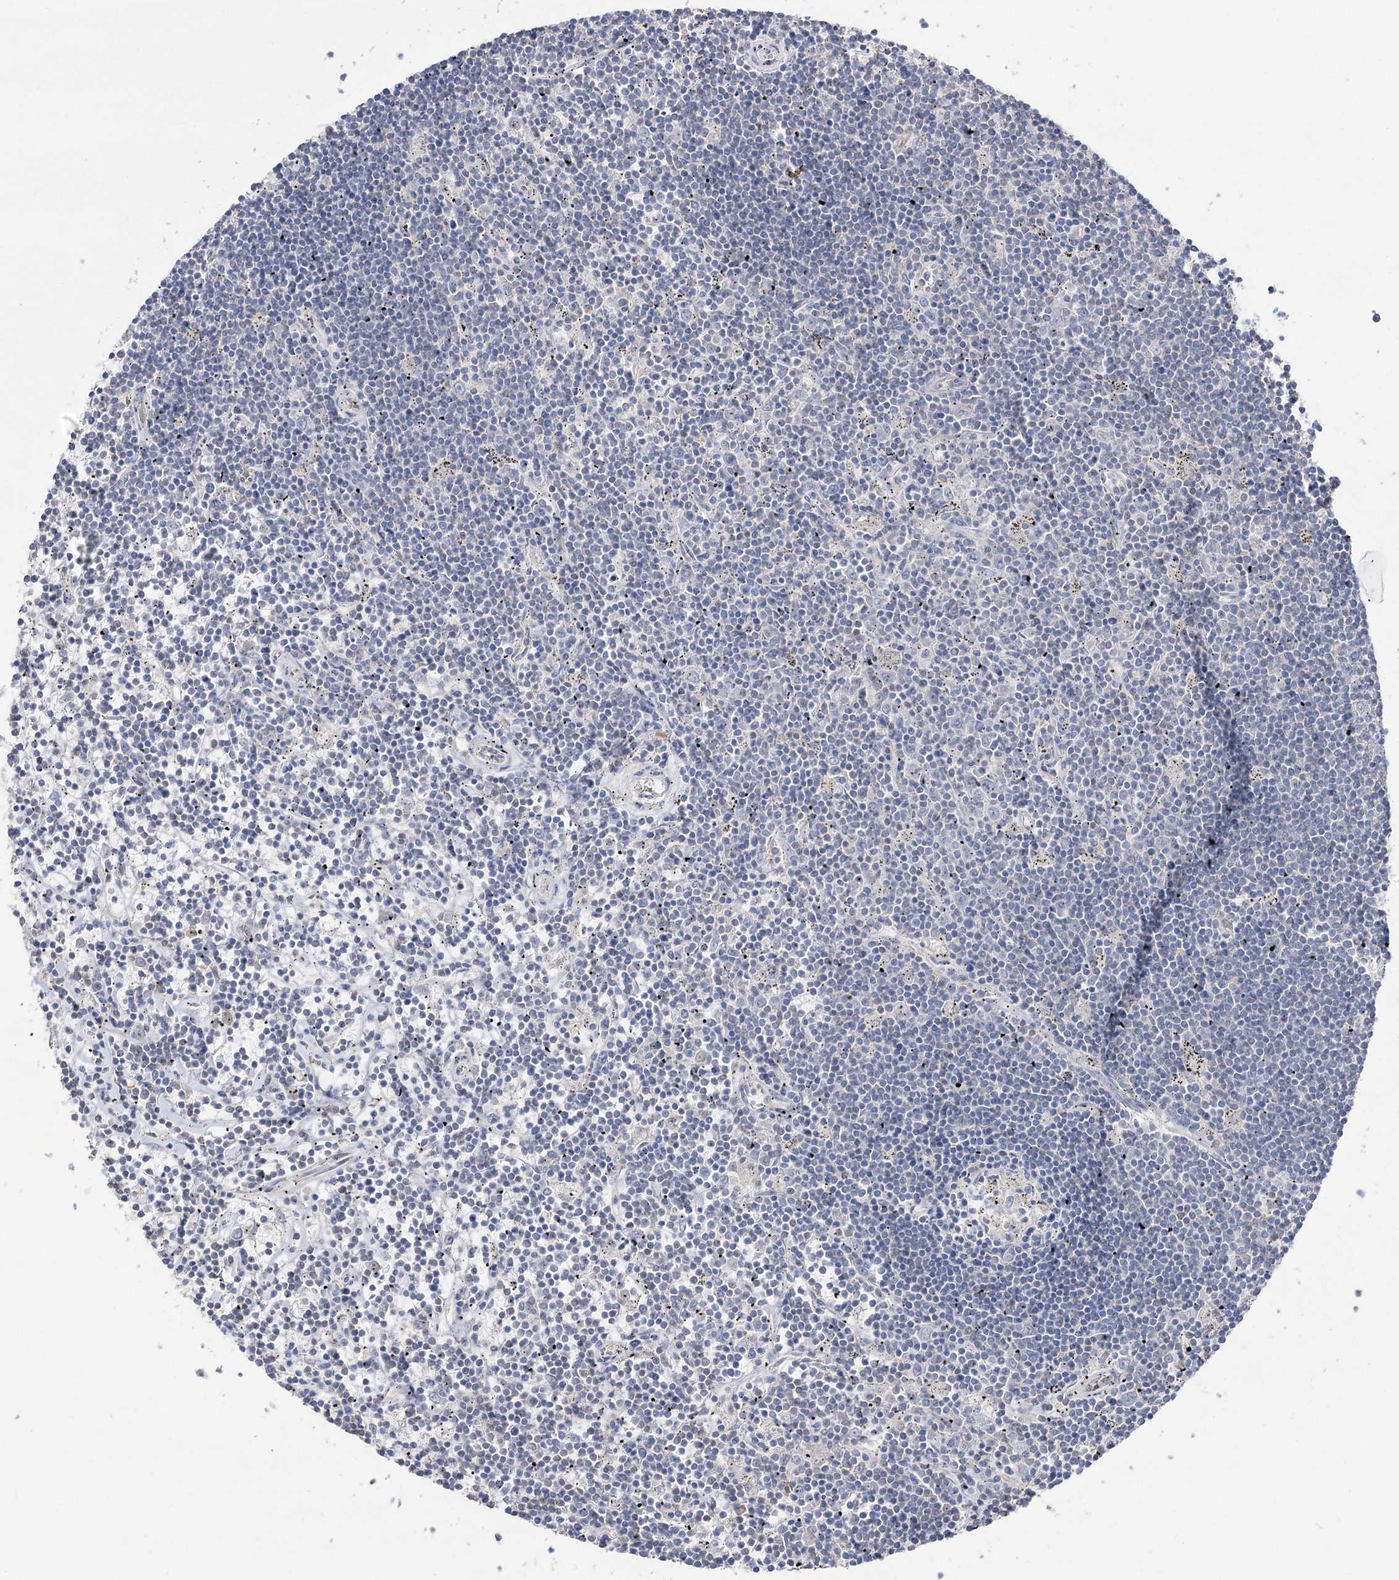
{"staining": {"intensity": "negative", "quantity": "none", "location": "none"}, "tissue": "lymphoma", "cell_type": "Tumor cells", "image_type": "cancer", "snomed": [{"axis": "morphology", "description": "Malignant lymphoma, non-Hodgkin's type, Low grade"}, {"axis": "topography", "description": "Spleen"}], "caption": "DAB immunohistochemical staining of human lymphoma demonstrates no significant positivity in tumor cells.", "gene": "FAM13B", "patient": {"sex": "male", "age": 76}}